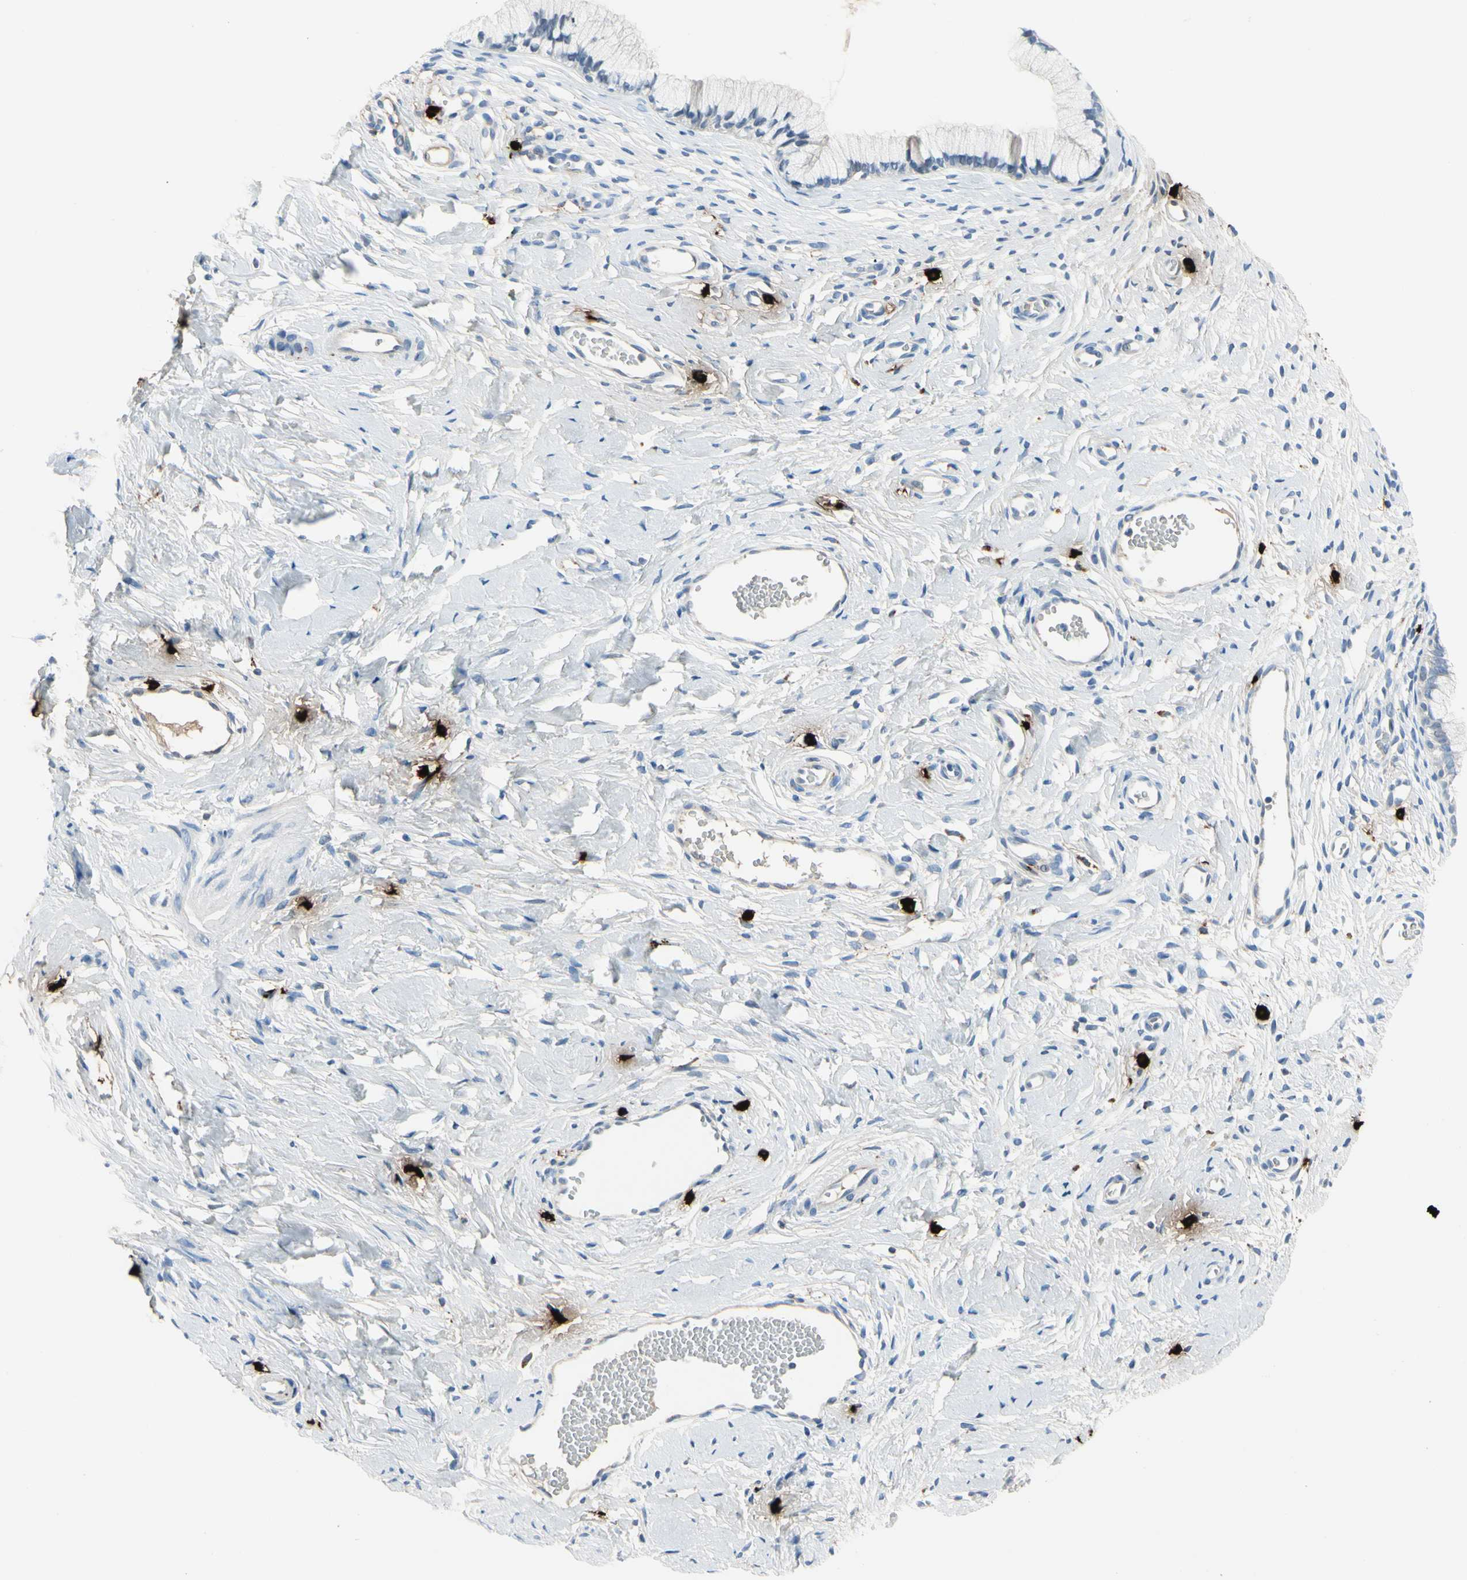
{"staining": {"intensity": "negative", "quantity": "none", "location": "none"}, "tissue": "cervix", "cell_type": "Glandular cells", "image_type": "normal", "snomed": [{"axis": "morphology", "description": "Normal tissue, NOS"}, {"axis": "topography", "description": "Cervix"}], "caption": "Glandular cells show no significant protein expression in unremarkable cervix. (Brightfield microscopy of DAB immunohistochemistry at high magnification).", "gene": "CPA3", "patient": {"sex": "female", "age": 65}}